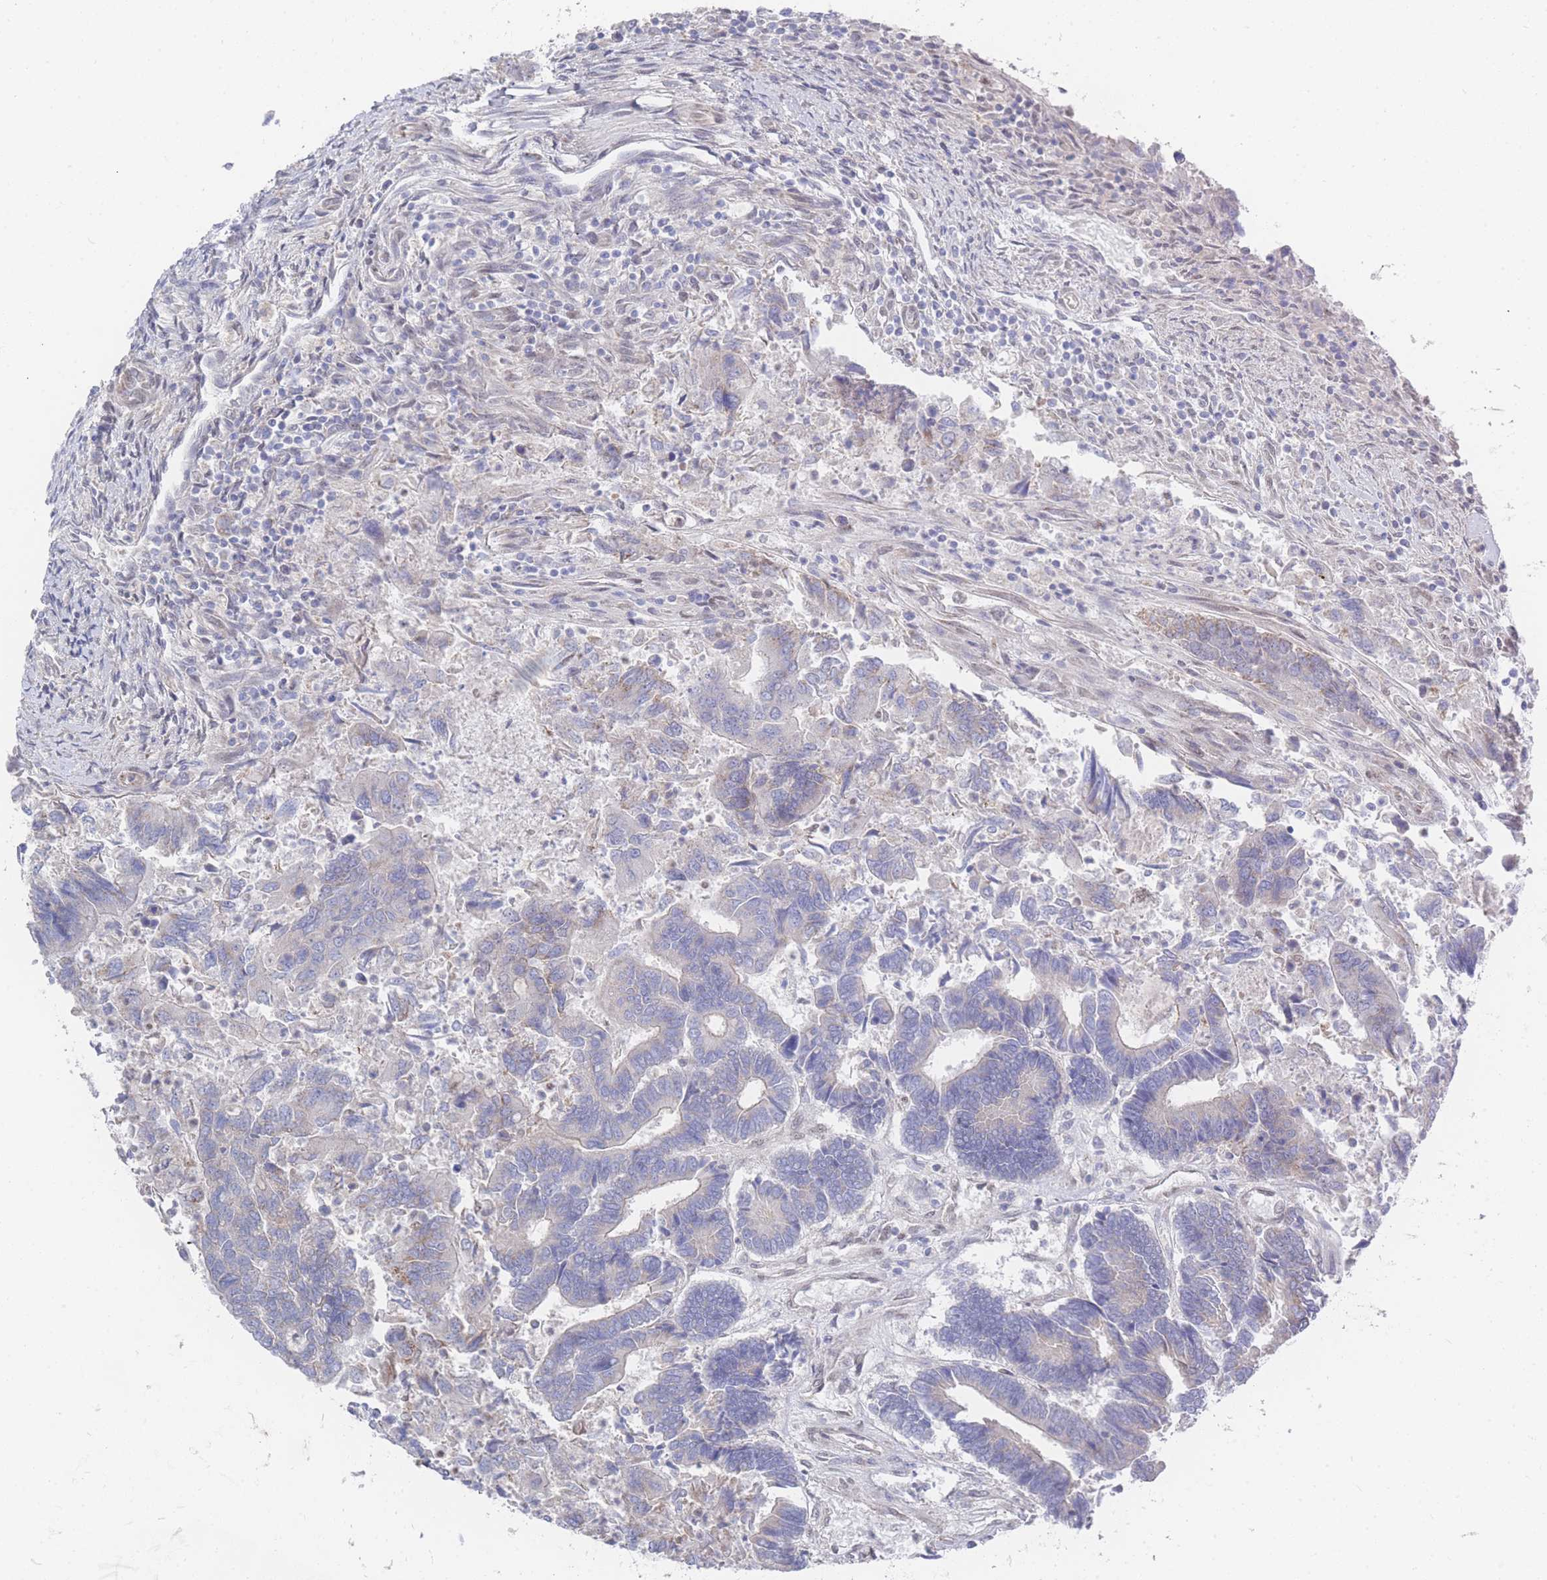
{"staining": {"intensity": "weak", "quantity": "<25%", "location": "cytoplasmic/membranous"}, "tissue": "colorectal cancer", "cell_type": "Tumor cells", "image_type": "cancer", "snomed": [{"axis": "morphology", "description": "Adenocarcinoma, NOS"}, {"axis": "topography", "description": "Colon"}], "caption": "Human colorectal cancer (adenocarcinoma) stained for a protein using IHC exhibits no expression in tumor cells.", "gene": "ZNF142", "patient": {"sex": "female", "age": 67}}